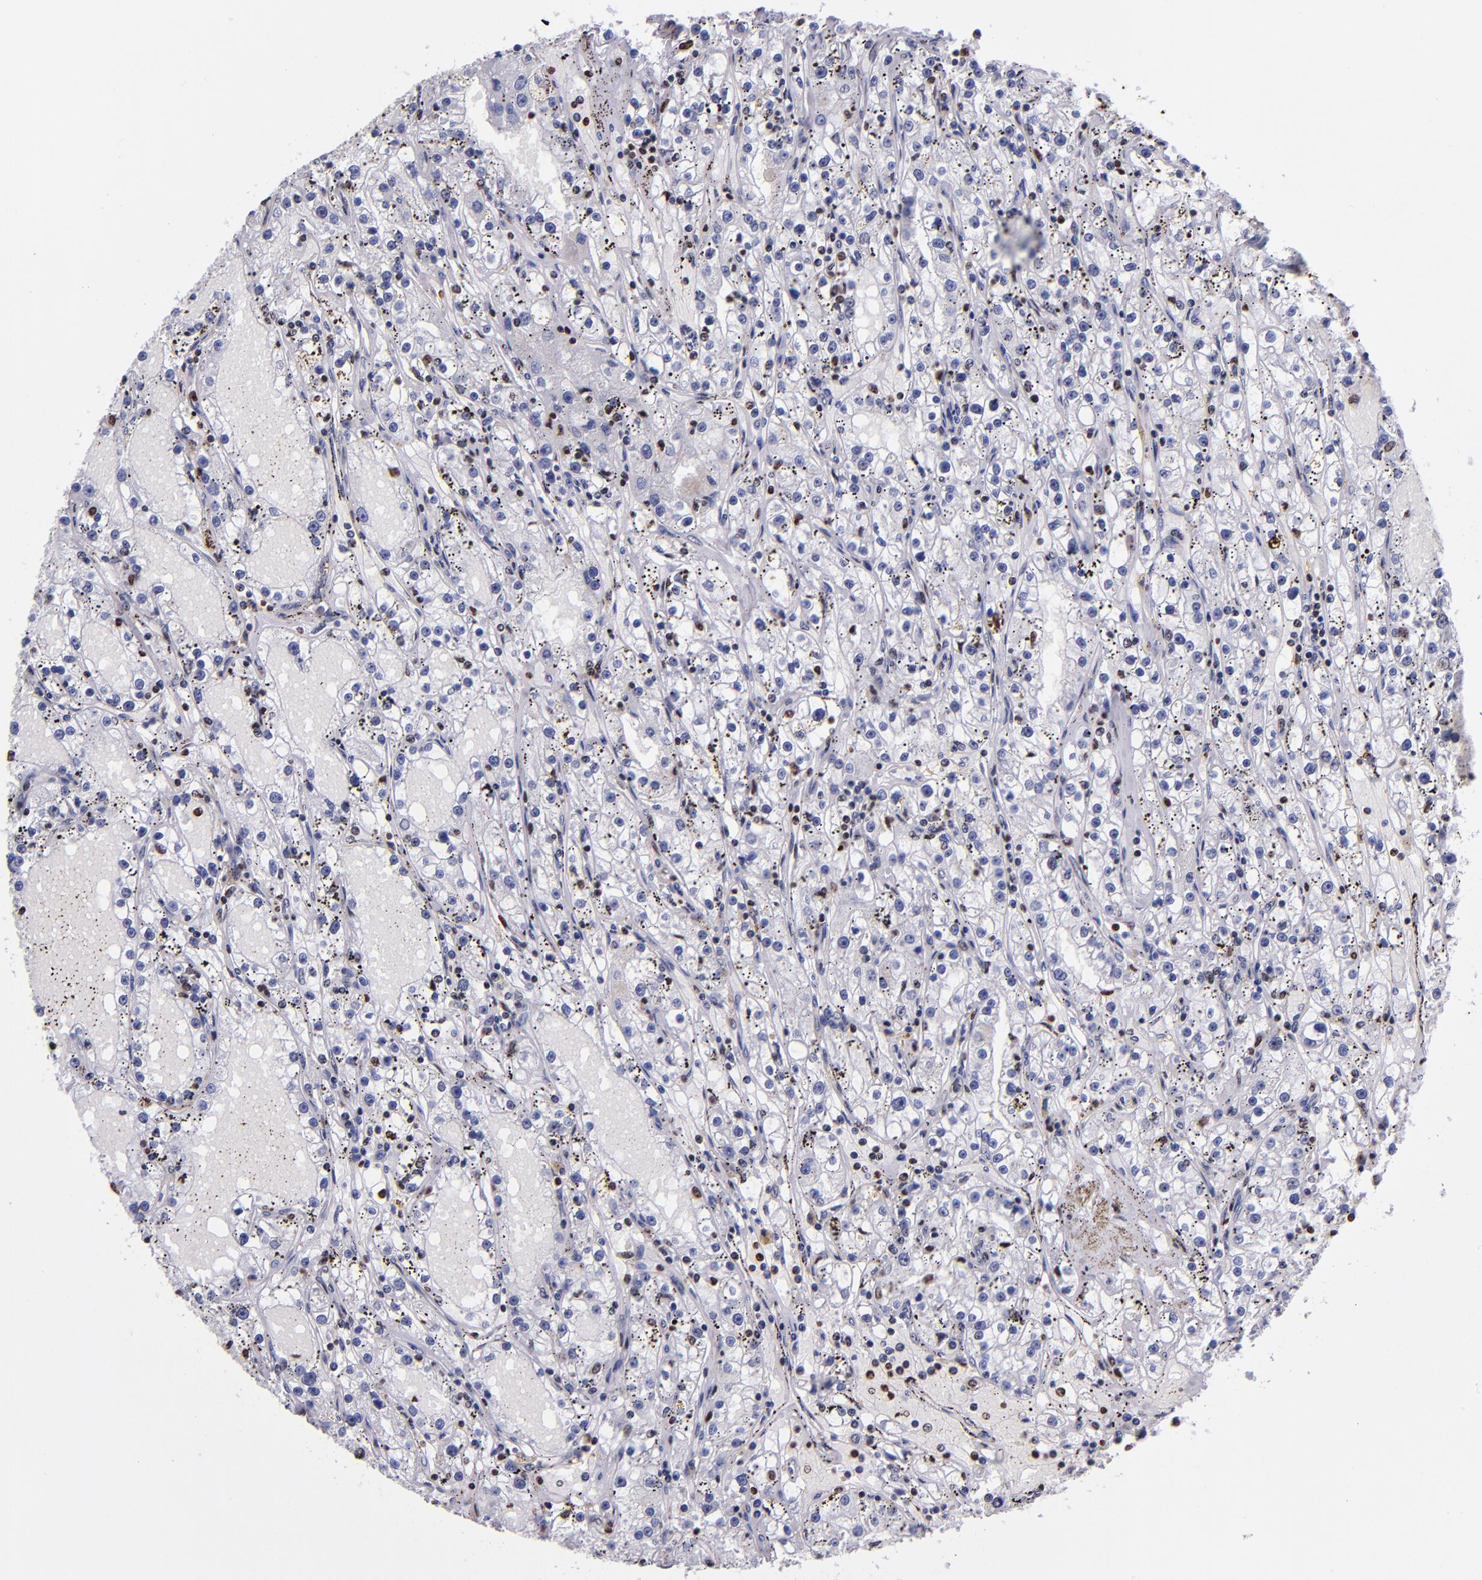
{"staining": {"intensity": "moderate", "quantity": "<25%", "location": "nuclear"}, "tissue": "renal cancer", "cell_type": "Tumor cells", "image_type": "cancer", "snomed": [{"axis": "morphology", "description": "Adenocarcinoma, NOS"}, {"axis": "topography", "description": "Kidney"}], "caption": "Adenocarcinoma (renal) tissue exhibits moderate nuclear expression in about <25% of tumor cells, visualized by immunohistochemistry.", "gene": "CDKL5", "patient": {"sex": "male", "age": 56}}